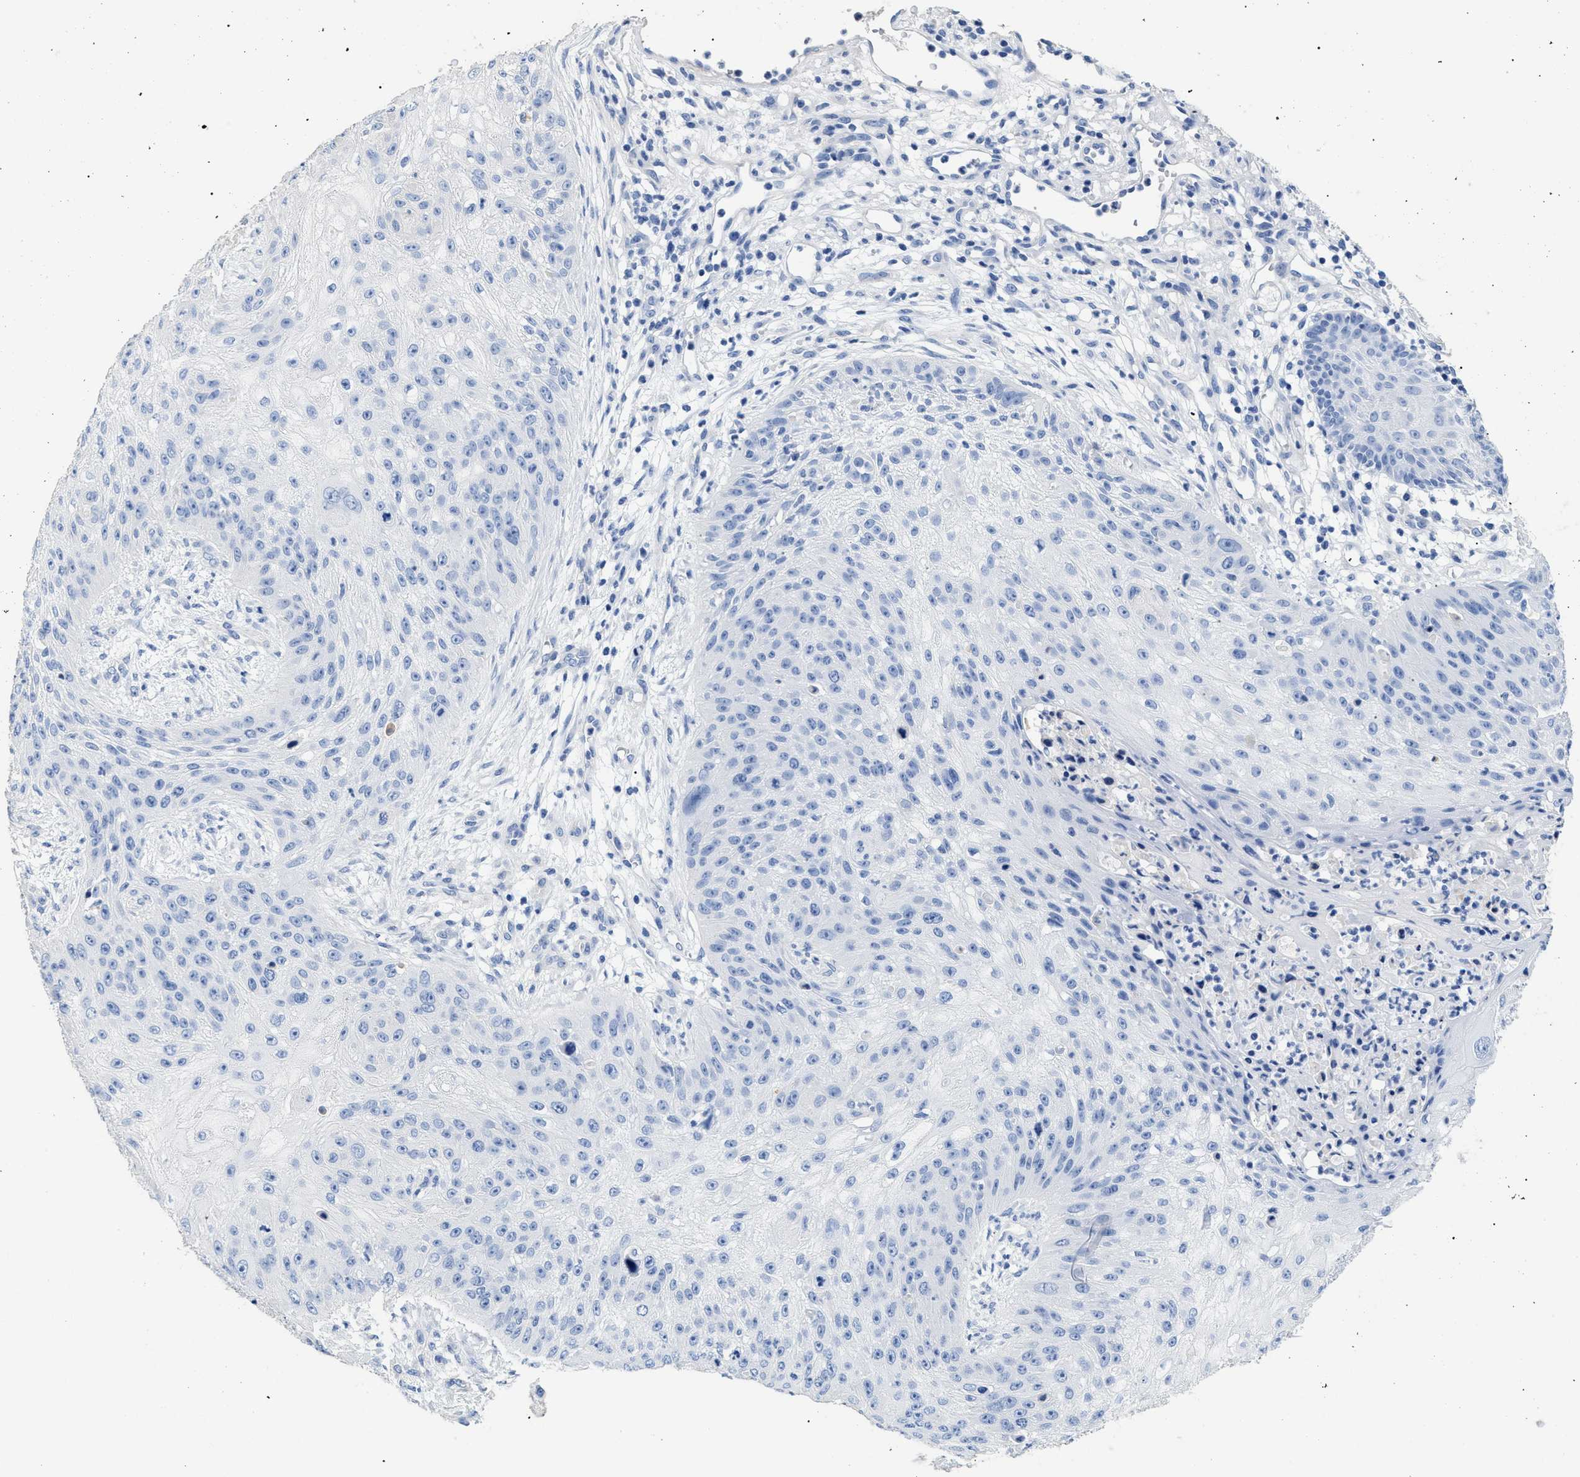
{"staining": {"intensity": "negative", "quantity": "none", "location": "none"}, "tissue": "skin cancer", "cell_type": "Tumor cells", "image_type": "cancer", "snomed": [{"axis": "morphology", "description": "Squamous cell carcinoma, NOS"}, {"axis": "topography", "description": "Skin"}], "caption": "High power microscopy image of an immunohistochemistry histopathology image of skin squamous cell carcinoma, revealing no significant positivity in tumor cells.", "gene": "DLC1", "patient": {"sex": "female", "age": 80}}